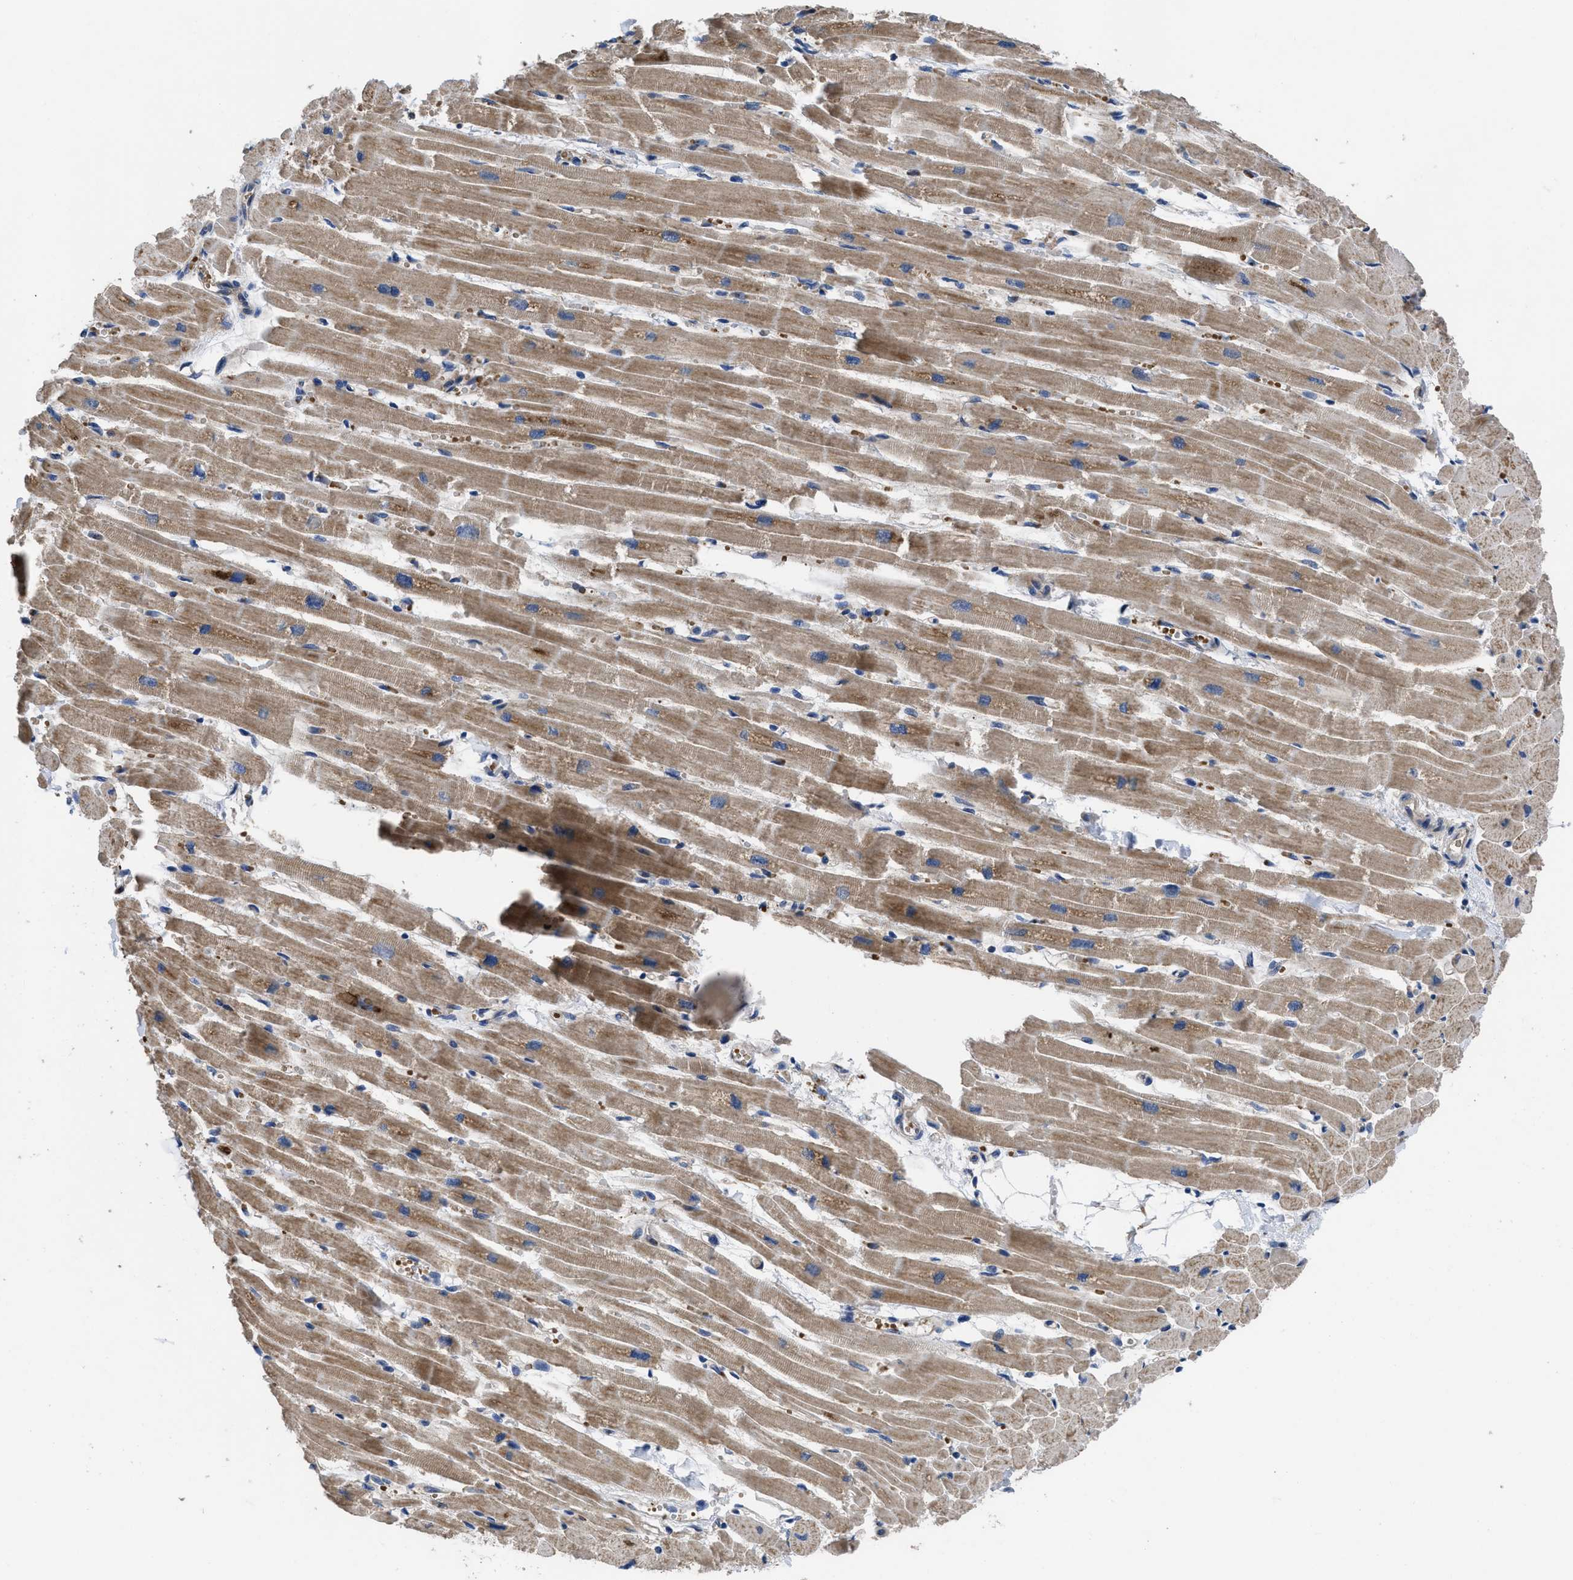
{"staining": {"intensity": "moderate", "quantity": "25%-75%", "location": "cytoplasmic/membranous"}, "tissue": "heart muscle", "cell_type": "Cardiomyocytes", "image_type": "normal", "snomed": [{"axis": "morphology", "description": "Normal tissue, NOS"}, {"axis": "topography", "description": "Heart"}], "caption": "DAB (3,3'-diaminobenzidine) immunohistochemical staining of unremarkable human heart muscle reveals moderate cytoplasmic/membranous protein expression in approximately 25%-75% of cardiomyocytes. The protein is stained brown, and the nuclei are stained in blue (DAB IHC with brightfield microscopy, high magnification).", "gene": "YBEY", "patient": {"sex": "female", "age": 54}}